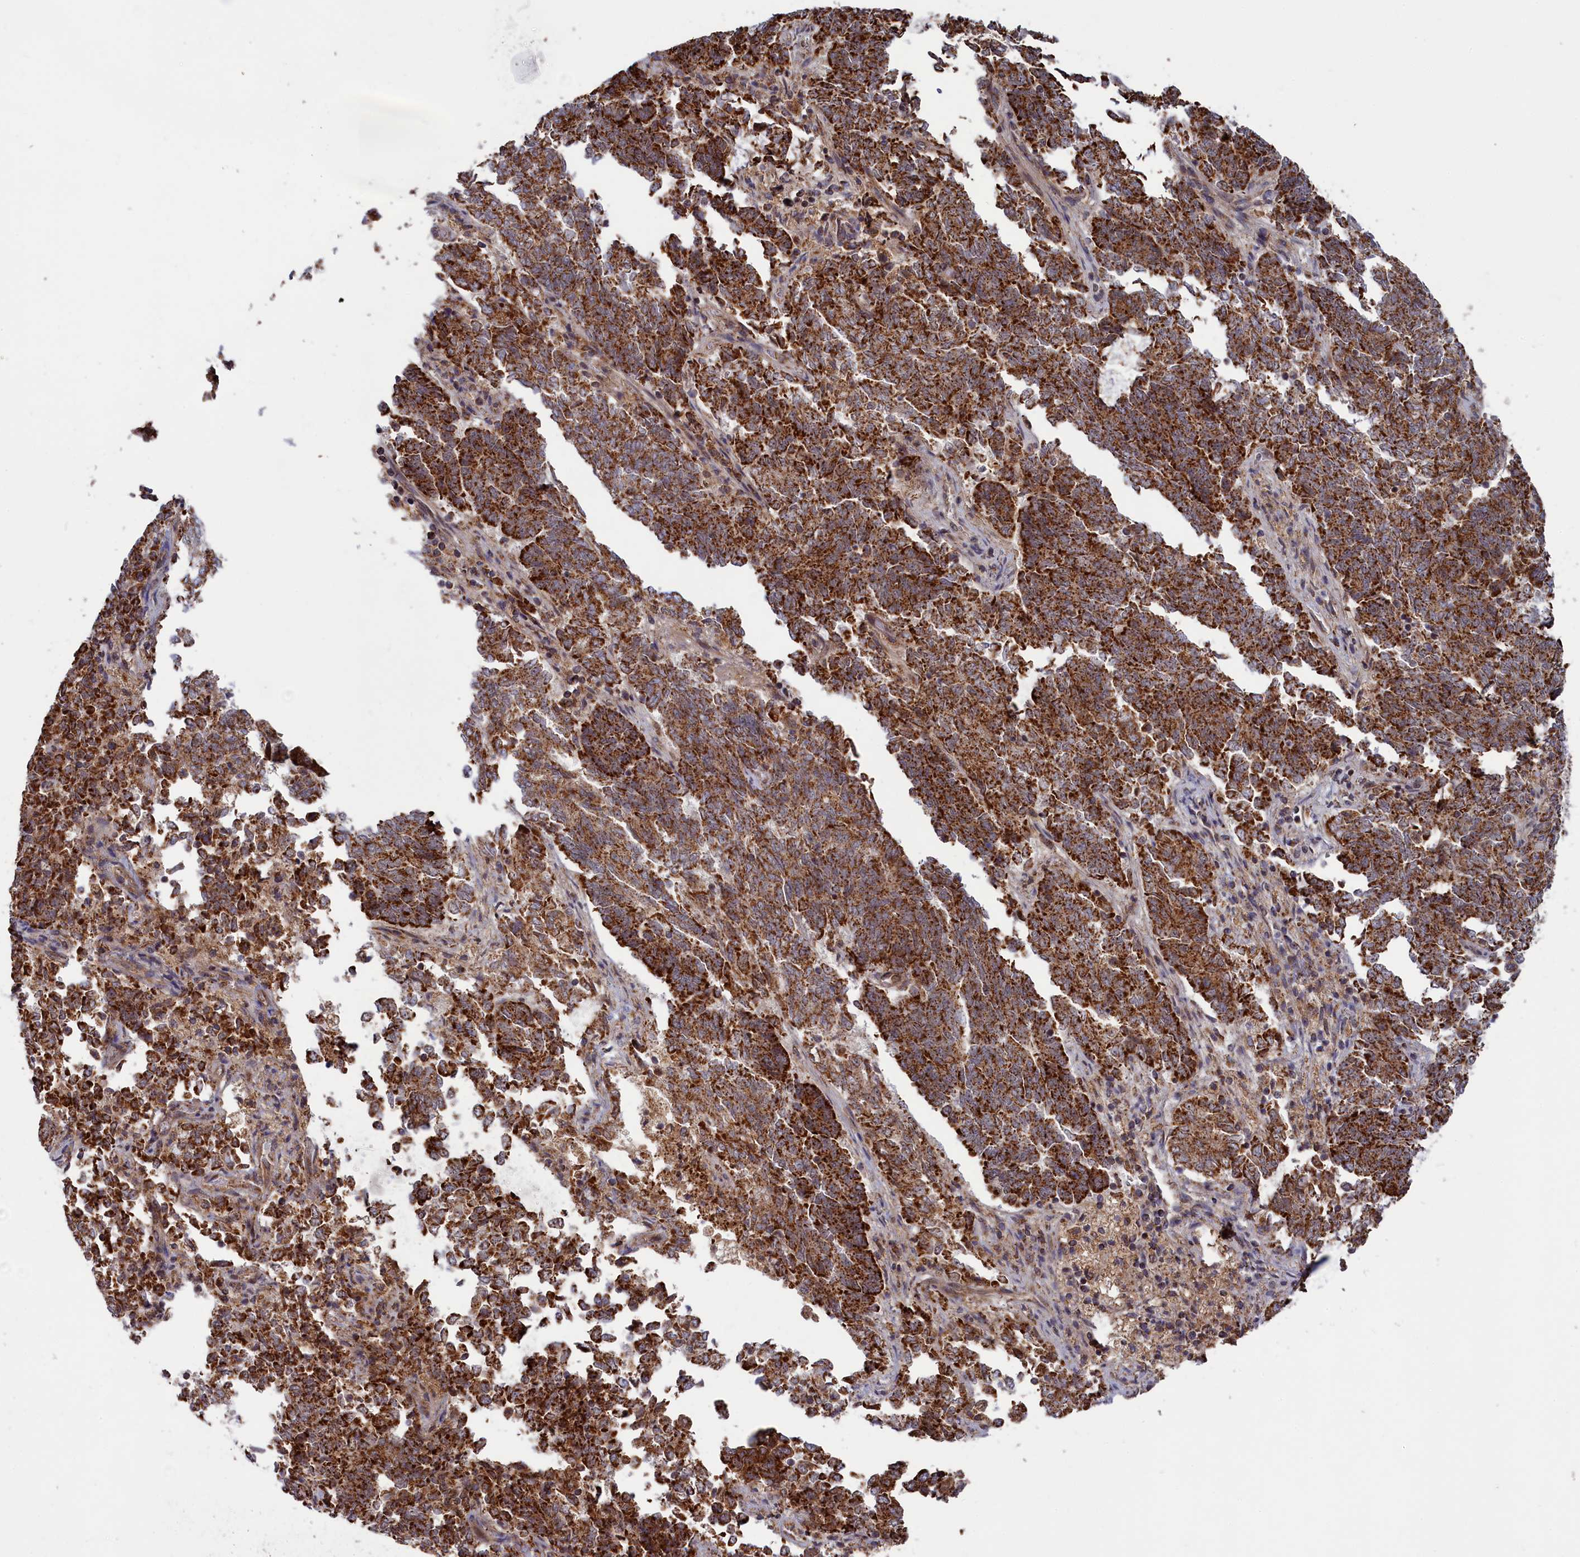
{"staining": {"intensity": "strong", "quantity": ">75%", "location": "cytoplasmic/membranous"}, "tissue": "endometrial cancer", "cell_type": "Tumor cells", "image_type": "cancer", "snomed": [{"axis": "morphology", "description": "Adenocarcinoma, NOS"}, {"axis": "topography", "description": "Endometrium"}], "caption": "The micrograph shows immunohistochemical staining of endometrial cancer (adenocarcinoma). There is strong cytoplasmic/membranous expression is seen in approximately >75% of tumor cells.", "gene": "DUS3L", "patient": {"sex": "female", "age": 80}}